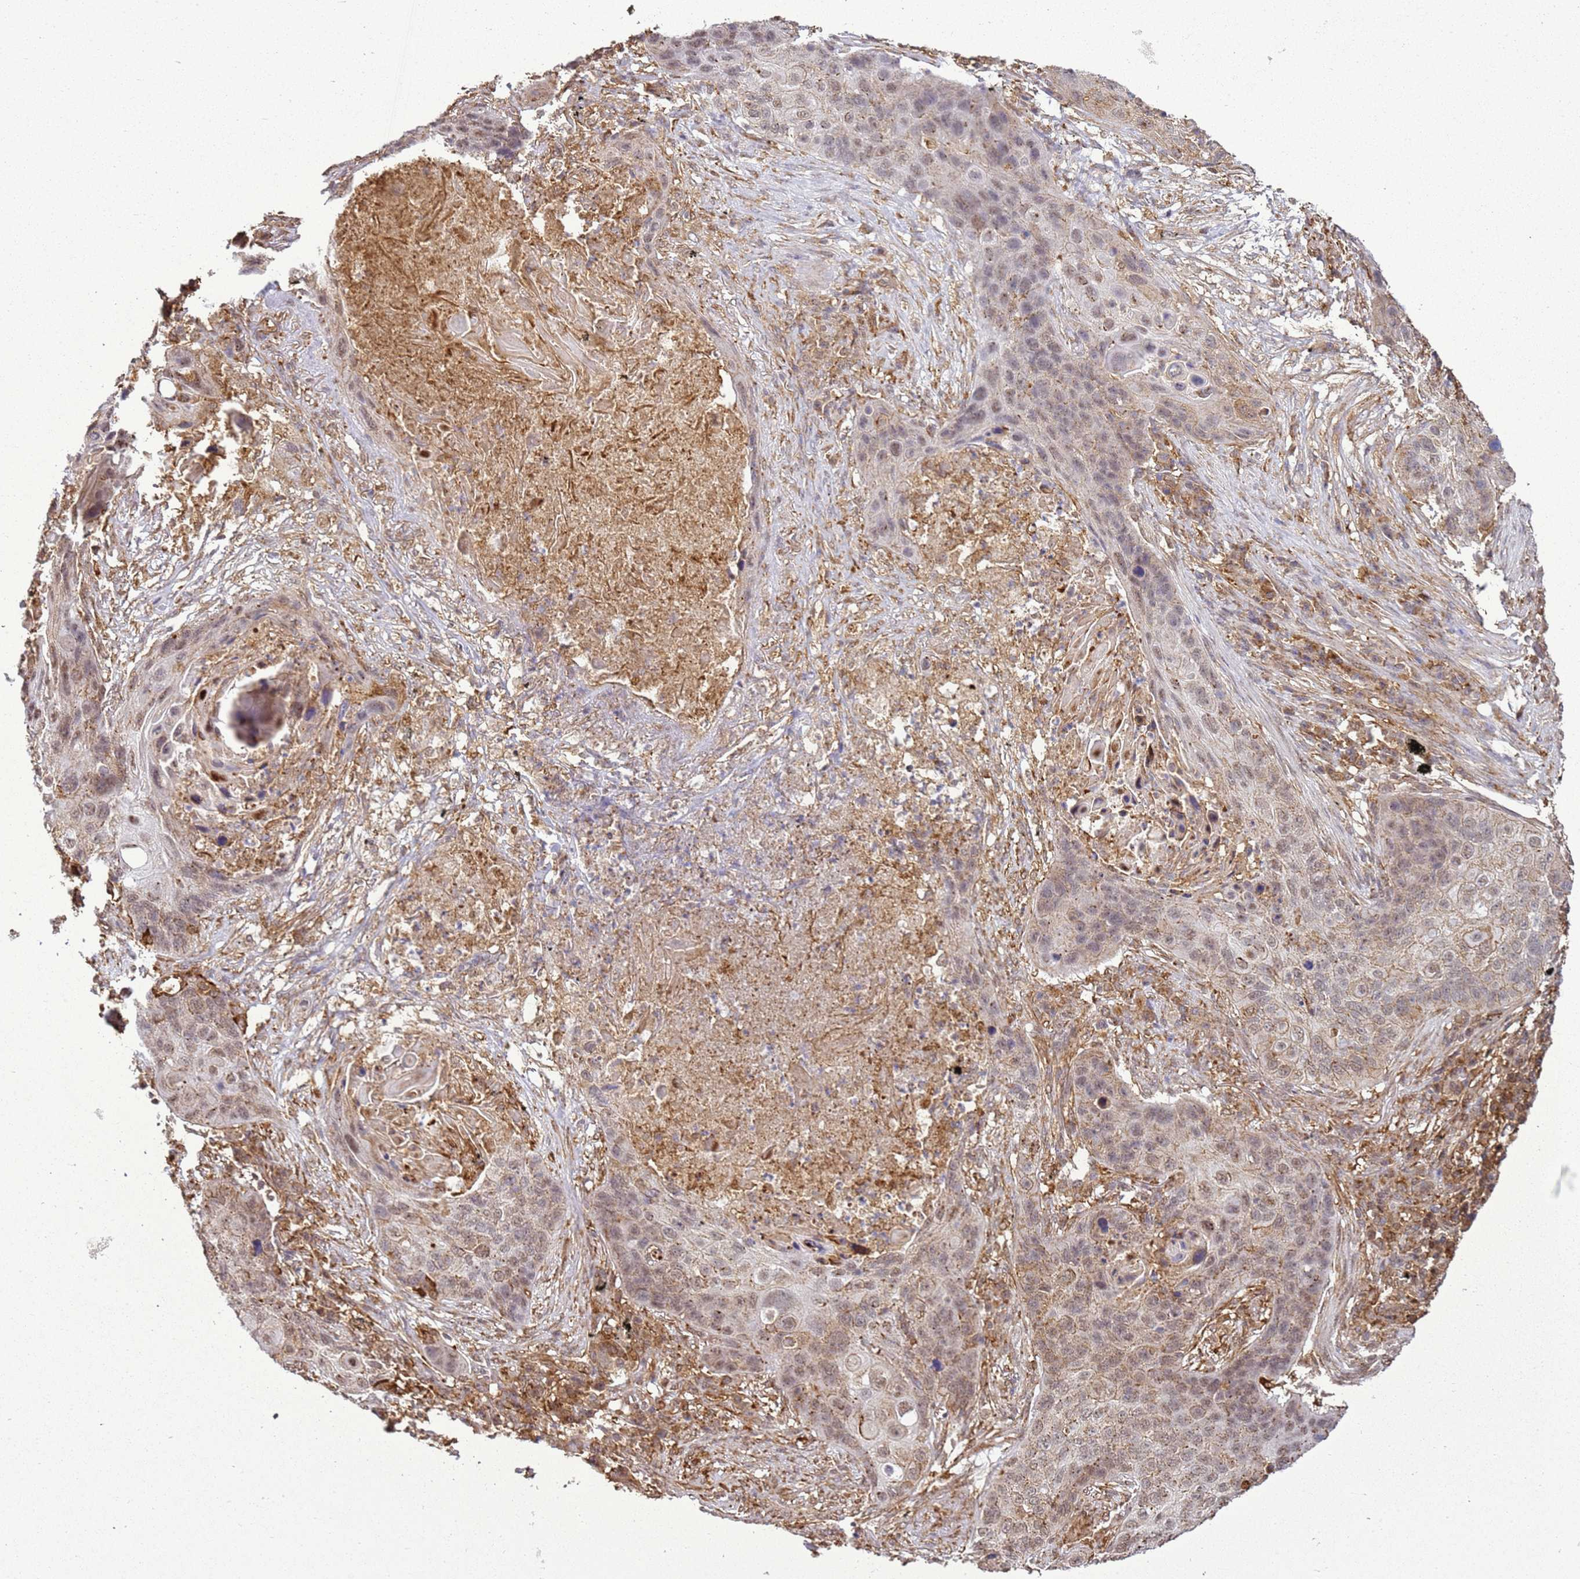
{"staining": {"intensity": "weak", "quantity": "<25%", "location": "cytoplasmic/membranous,nuclear"}, "tissue": "lung cancer", "cell_type": "Tumor cells", "image_type": "cancer", "snomed": [{"axis": "morphology", "description": "Squamous cell carcinoma, NOS"}, {"axis": "topography", "description": "Lung"}], "caption": "Tumor cells show no significant expression in lung cancer (squamous cell carcinoma).", "gene": "GABRE", "patient": {"sex": "female", "age": 63}}